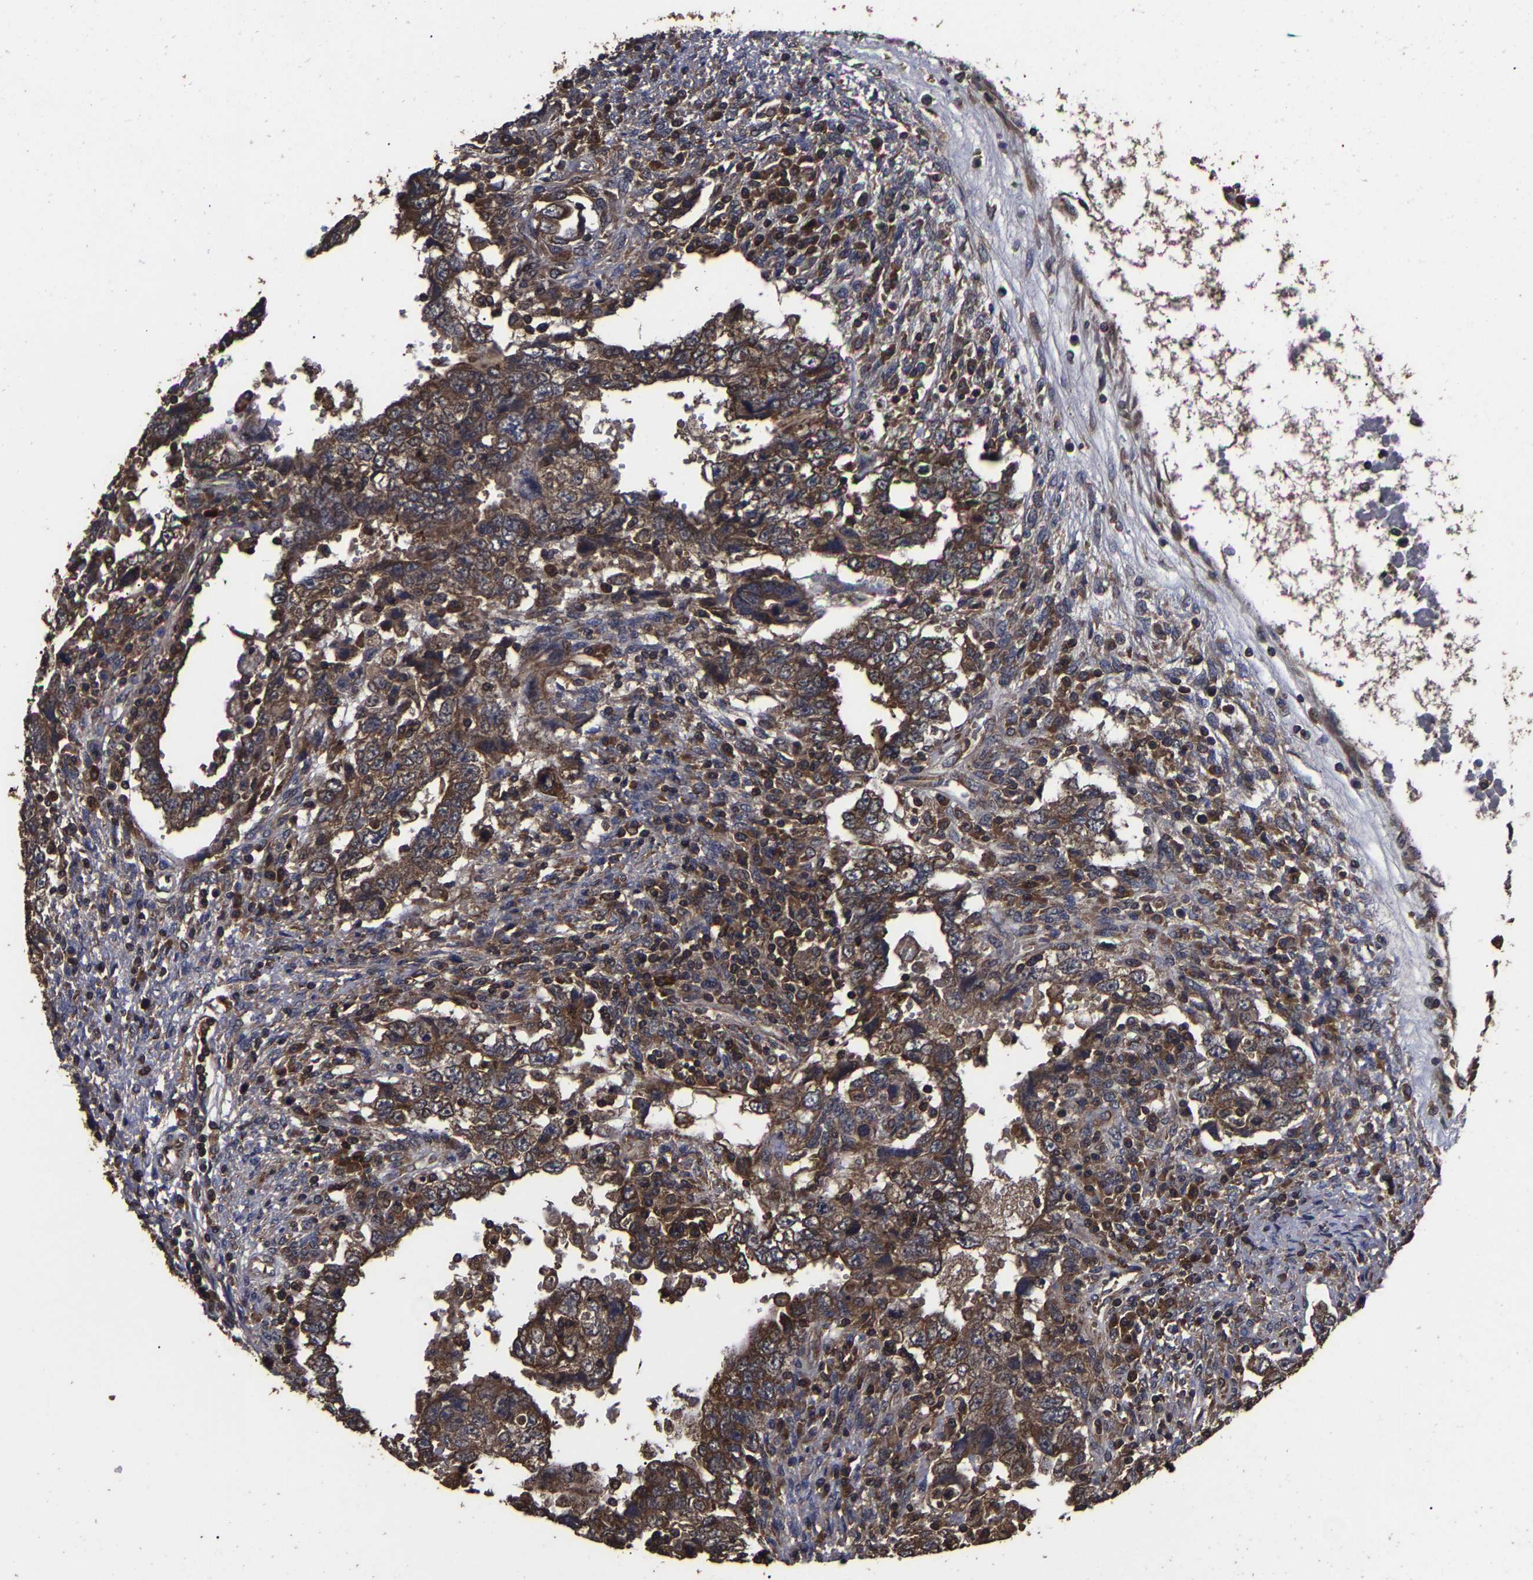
{"staining": {"intensity": "strong", "quantity": ">75%", "location": "cytoplasmic/membranous"}, "tissue": "testis cancer", "cell_type": "Tumor cells", "image_type": "cancer", "snomed": [{"axis": "morphology", "description": "Carcinoma, Embryonal, NOS"}, {"axis": "topography", "description": "Testis"}], "caption": "The micrograph shows a brown stain indicating the presence of a protein in the cytoplasmic/membranous of tumor cells in testis cancer (embryonal carcinoma).", "gene": "ITCH", "patient": {"sex": "male", "age": 26}}